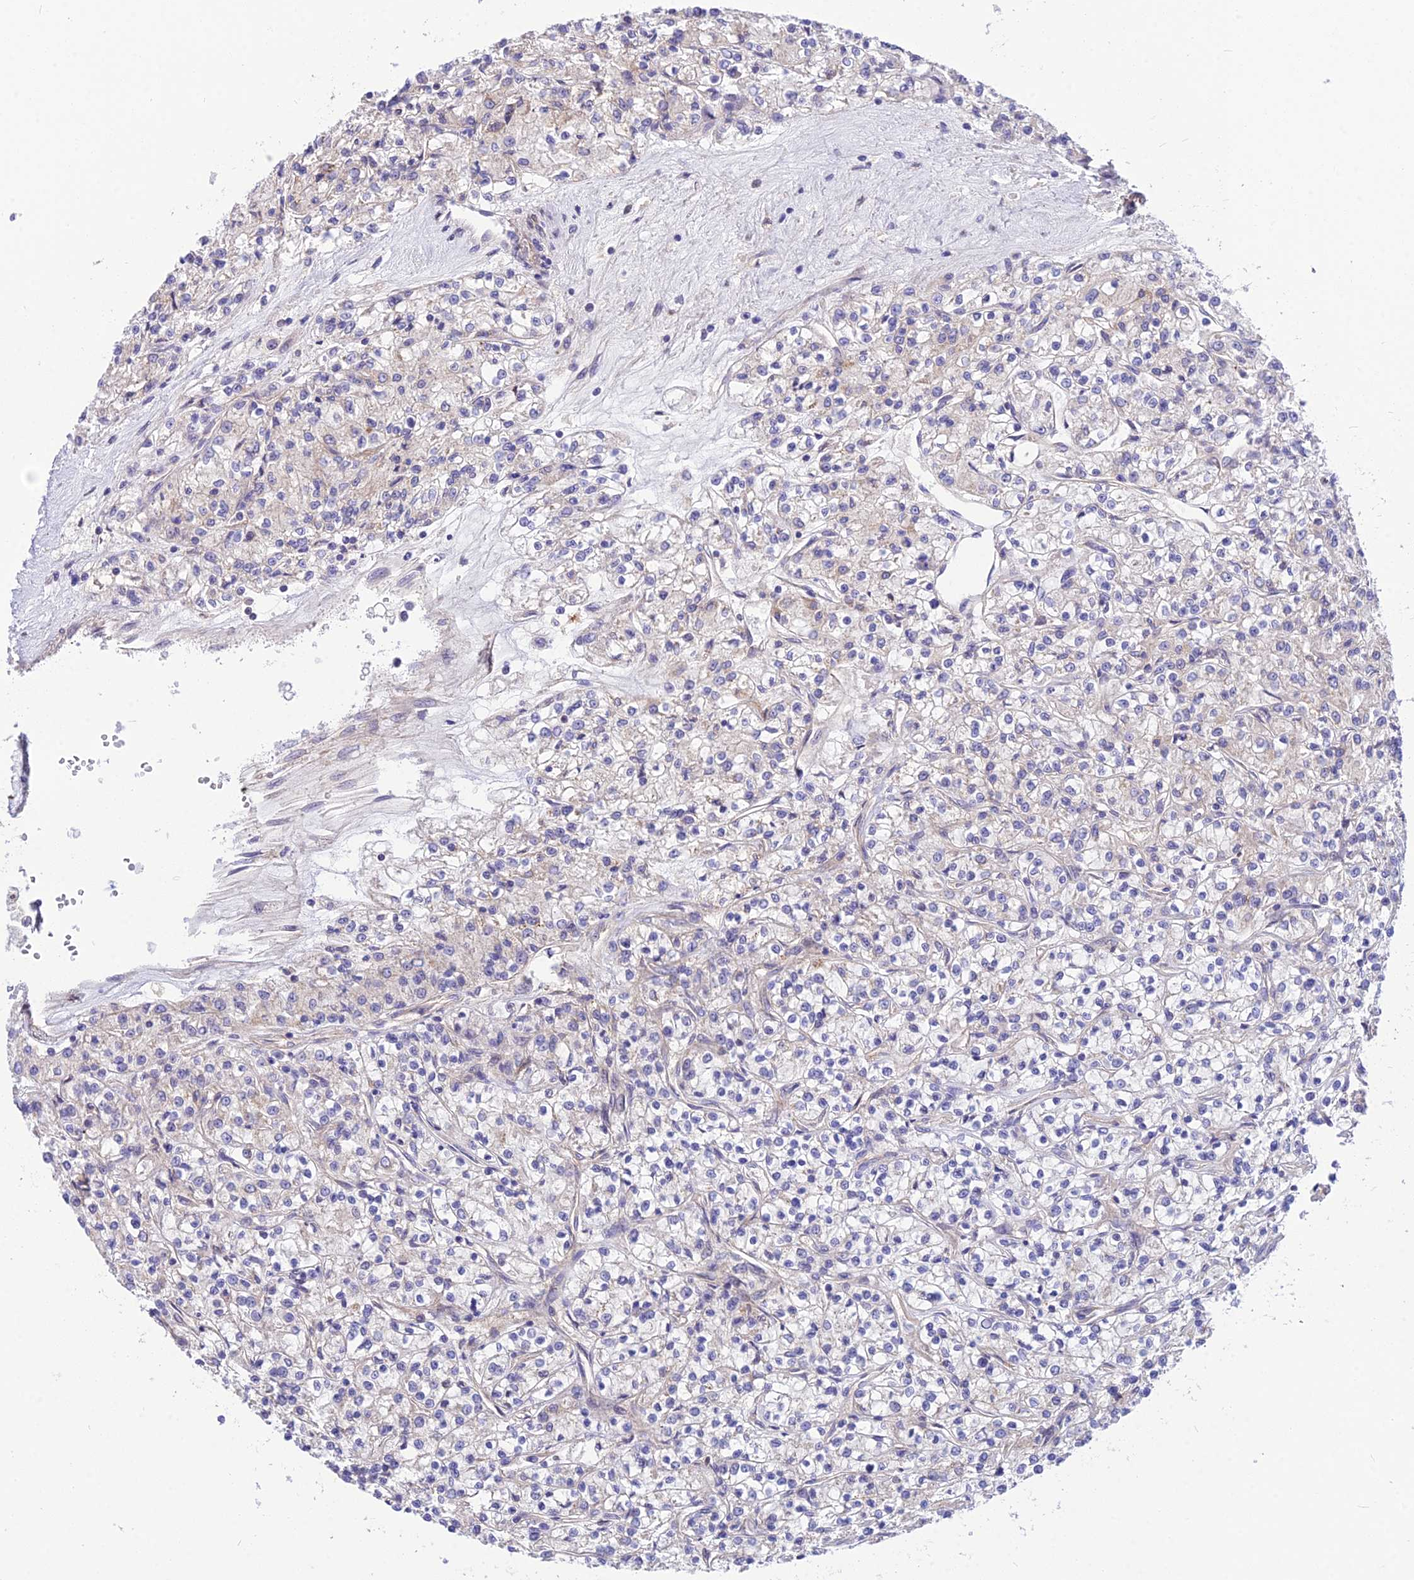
{"staining": {"intensity": "negative", "quantity": "none", "location": "none"}, "tissue": "renal cancer", "cell_type": "Tumor cells", "image_type": "cancer", "snomed": [{"axis": "morphology", "description": "Adenocarcinoma, NOS"}, {"axis": "topography", "description": "Kidney"}], "caption": "High power microscopy image of an immunohistochemistry (IHC) photomicrograph of renal cancer (adenocarcinoma), revealing no significant positivity in tumor cells.", "gene": "TRIM43B", "patient": {"sex": "female", "age": 59}}